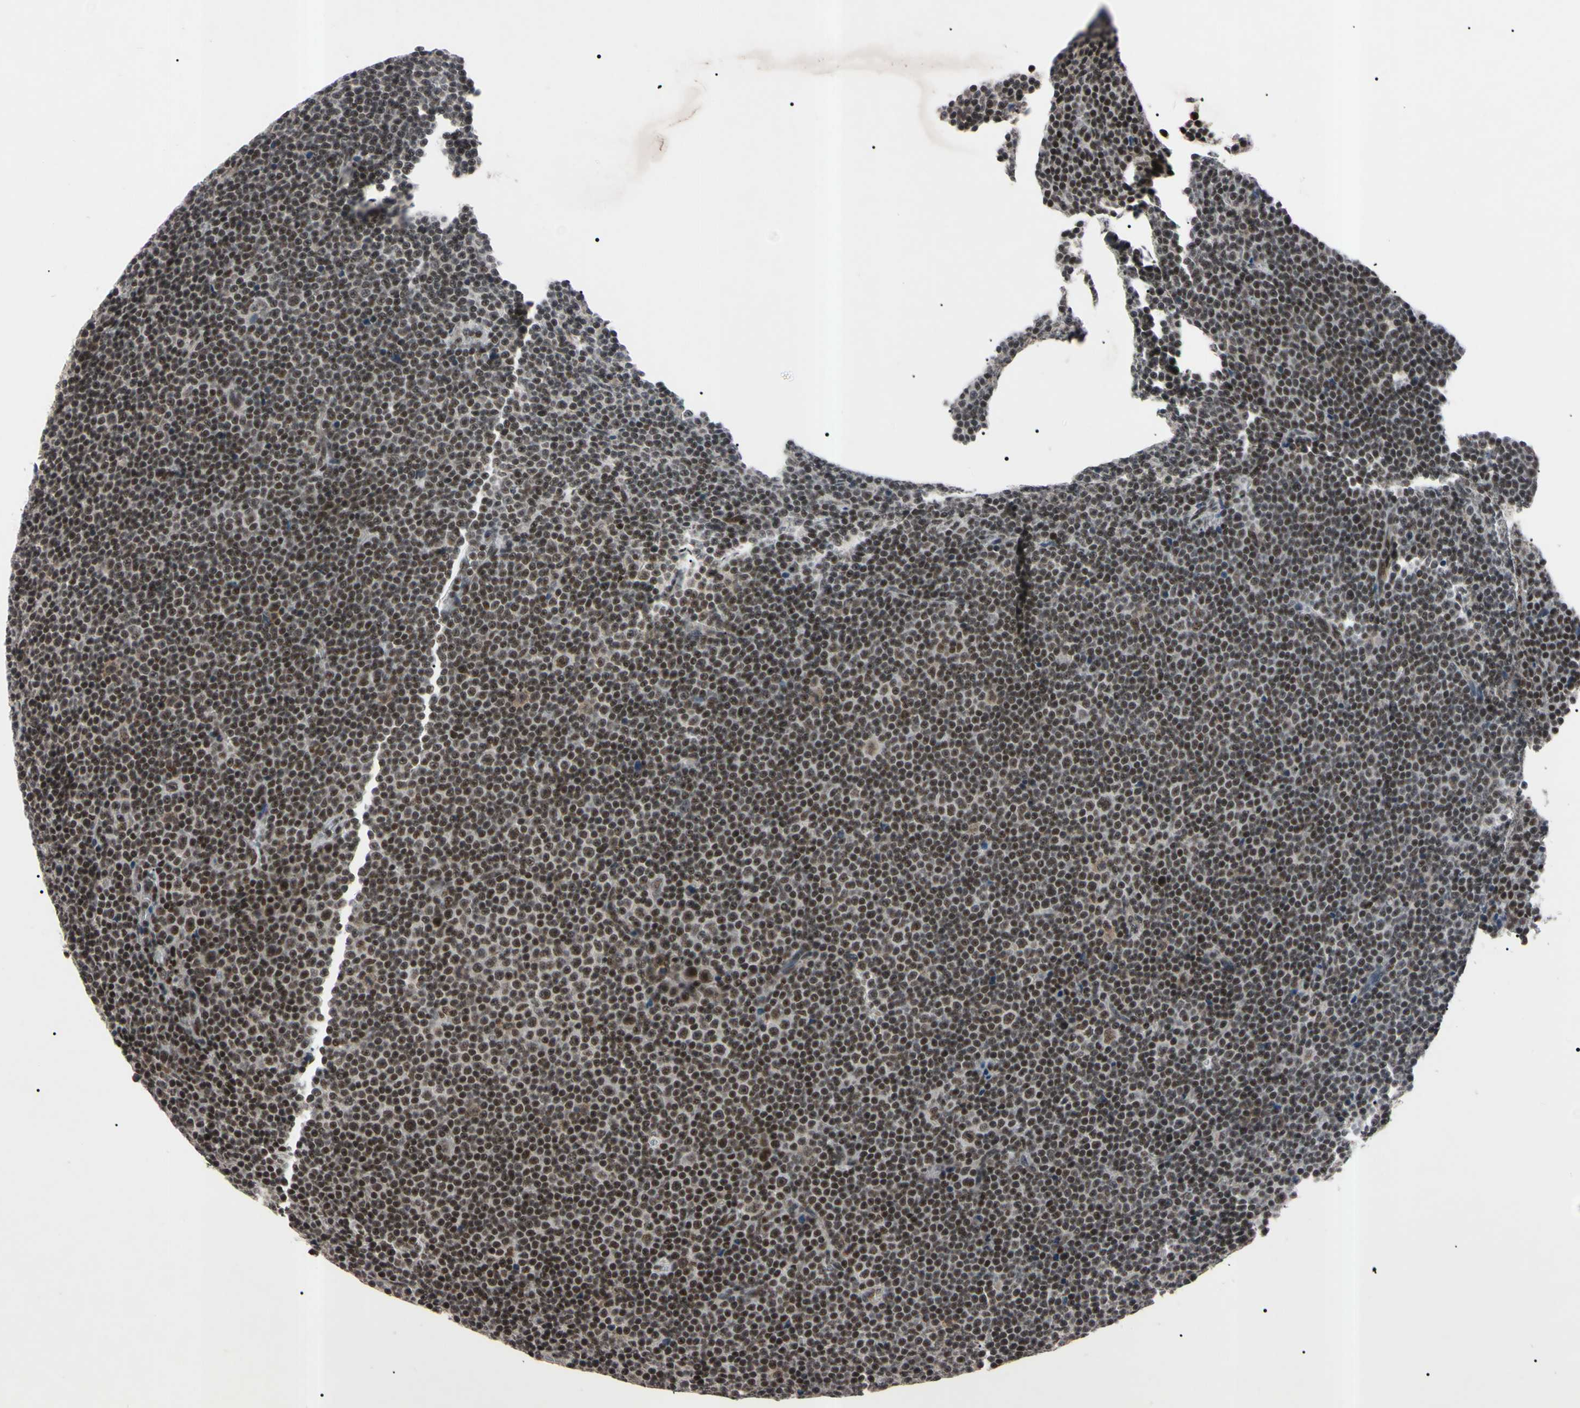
{"staining": {"intensity": "moderate", "quantity": "25%-75%", "location": "nuclear"}, "tissue": "lymphoma", "cell_type": "Tumor cells", "image_type": "cancer", "snomed": [{"axis": "morphology", "description": "Malignant lymphoma, non-Hodgkin's type, Low grade"}, {"axis": "topography", "description": "Lymph node"}], "caption": "Low-grade malignant lymphoma, non-Hodgkin's type stained with a brown dye shows moderate nuclear positive expression in about 25%-75% of tumor cells.", "gene": "YY1", "patient": {"sex": "female", "age": 67}}